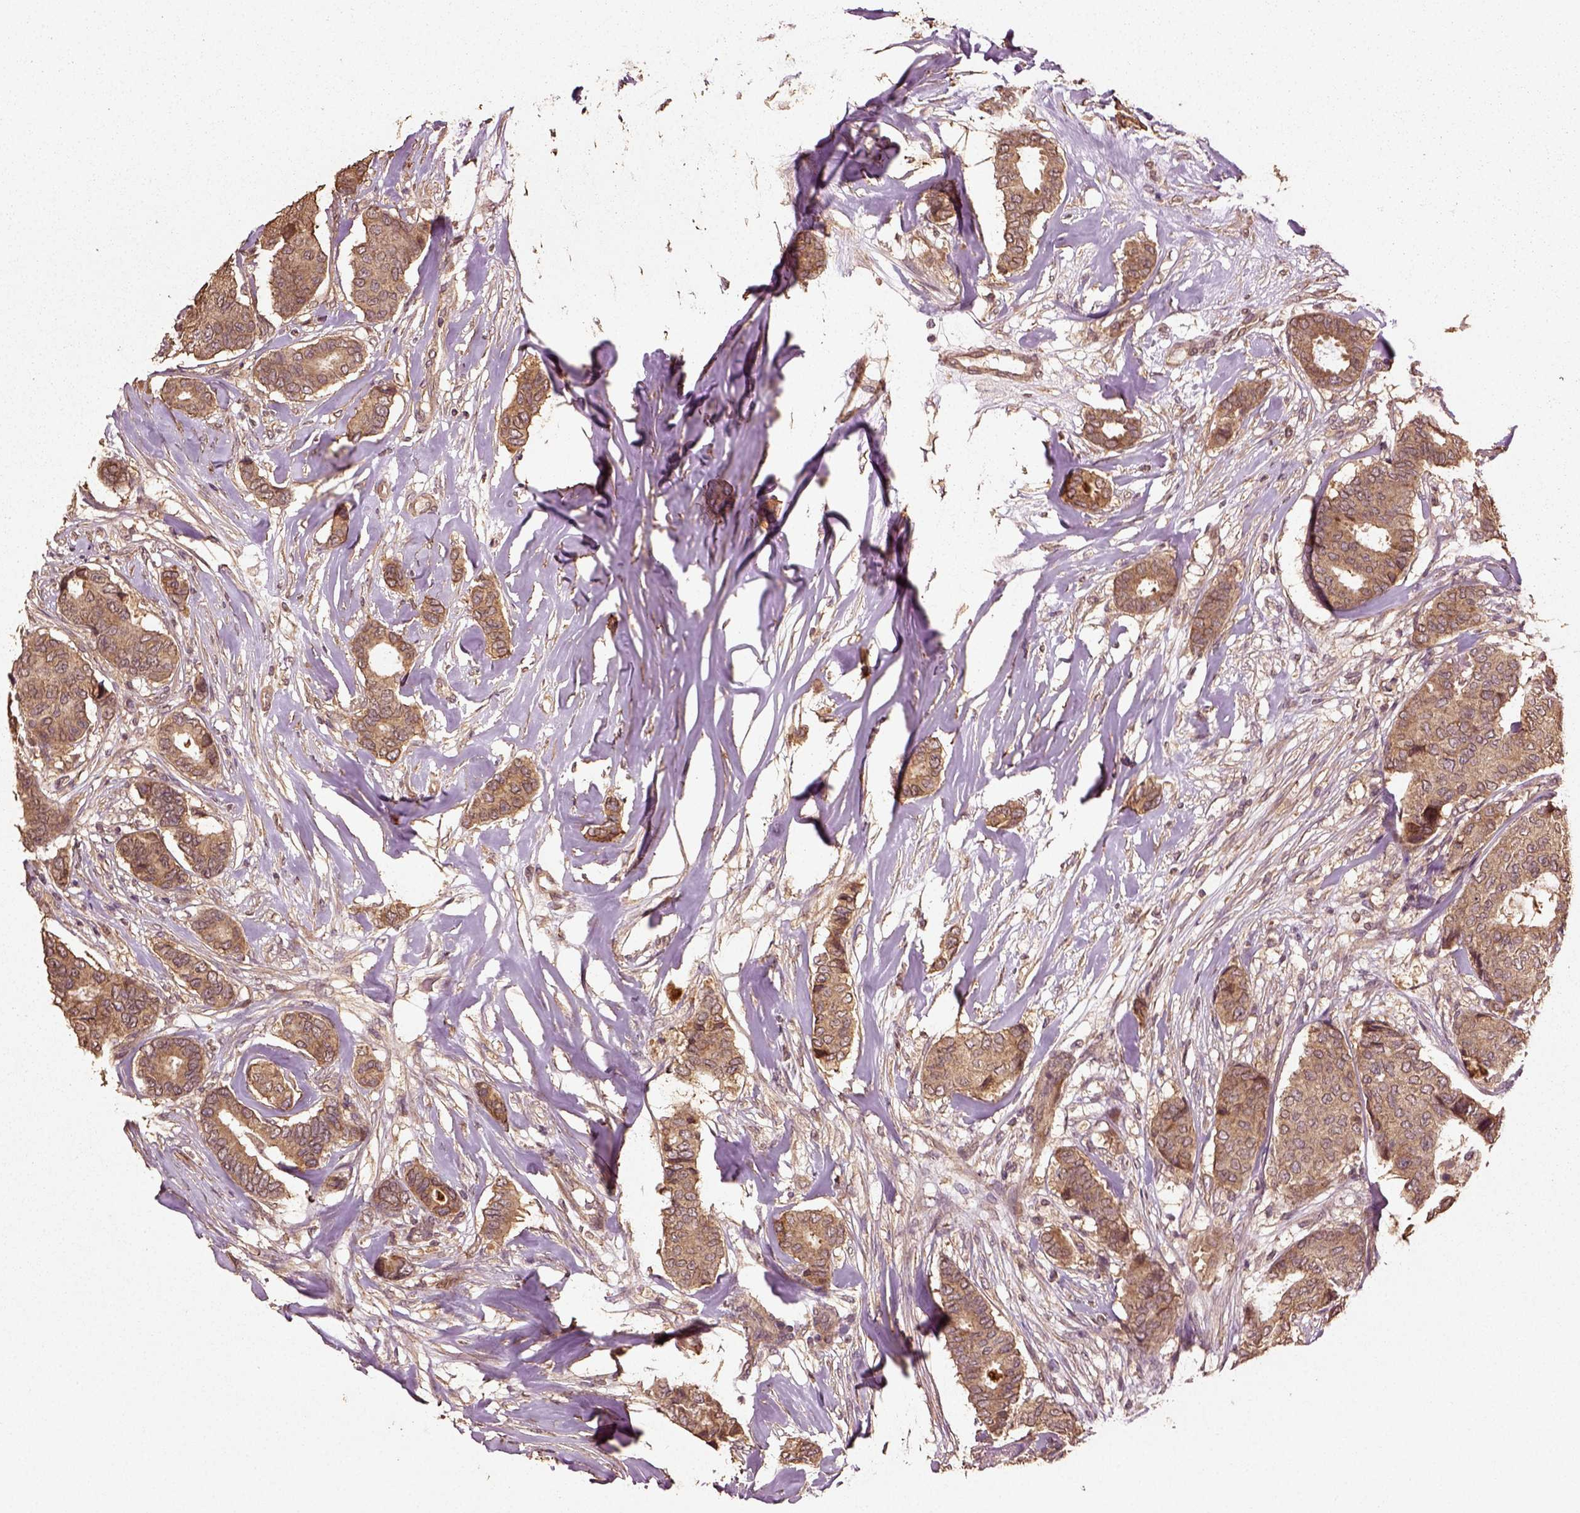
{"staining": {"intensity": "moderate", "quantity": ">75%", "location": "cytoplasmic/membranous"}, "tissue": "breast cancer", "cell_type": "Tumor cells", "image_type": "cancer", "snomed": [{"axis": "morphology", "description": "Duct carcinoma"}, {"axis": "topography", "description": "Breast"}], "caption": "There is medium levels of moderate cytoplasmic/membranous staining in tumor cells of breast cancer, as demonstrated by immunohistochemical staining (brown color).", "gene": "ERV3-1", "patient": {"sex": "female", "age": 75}}